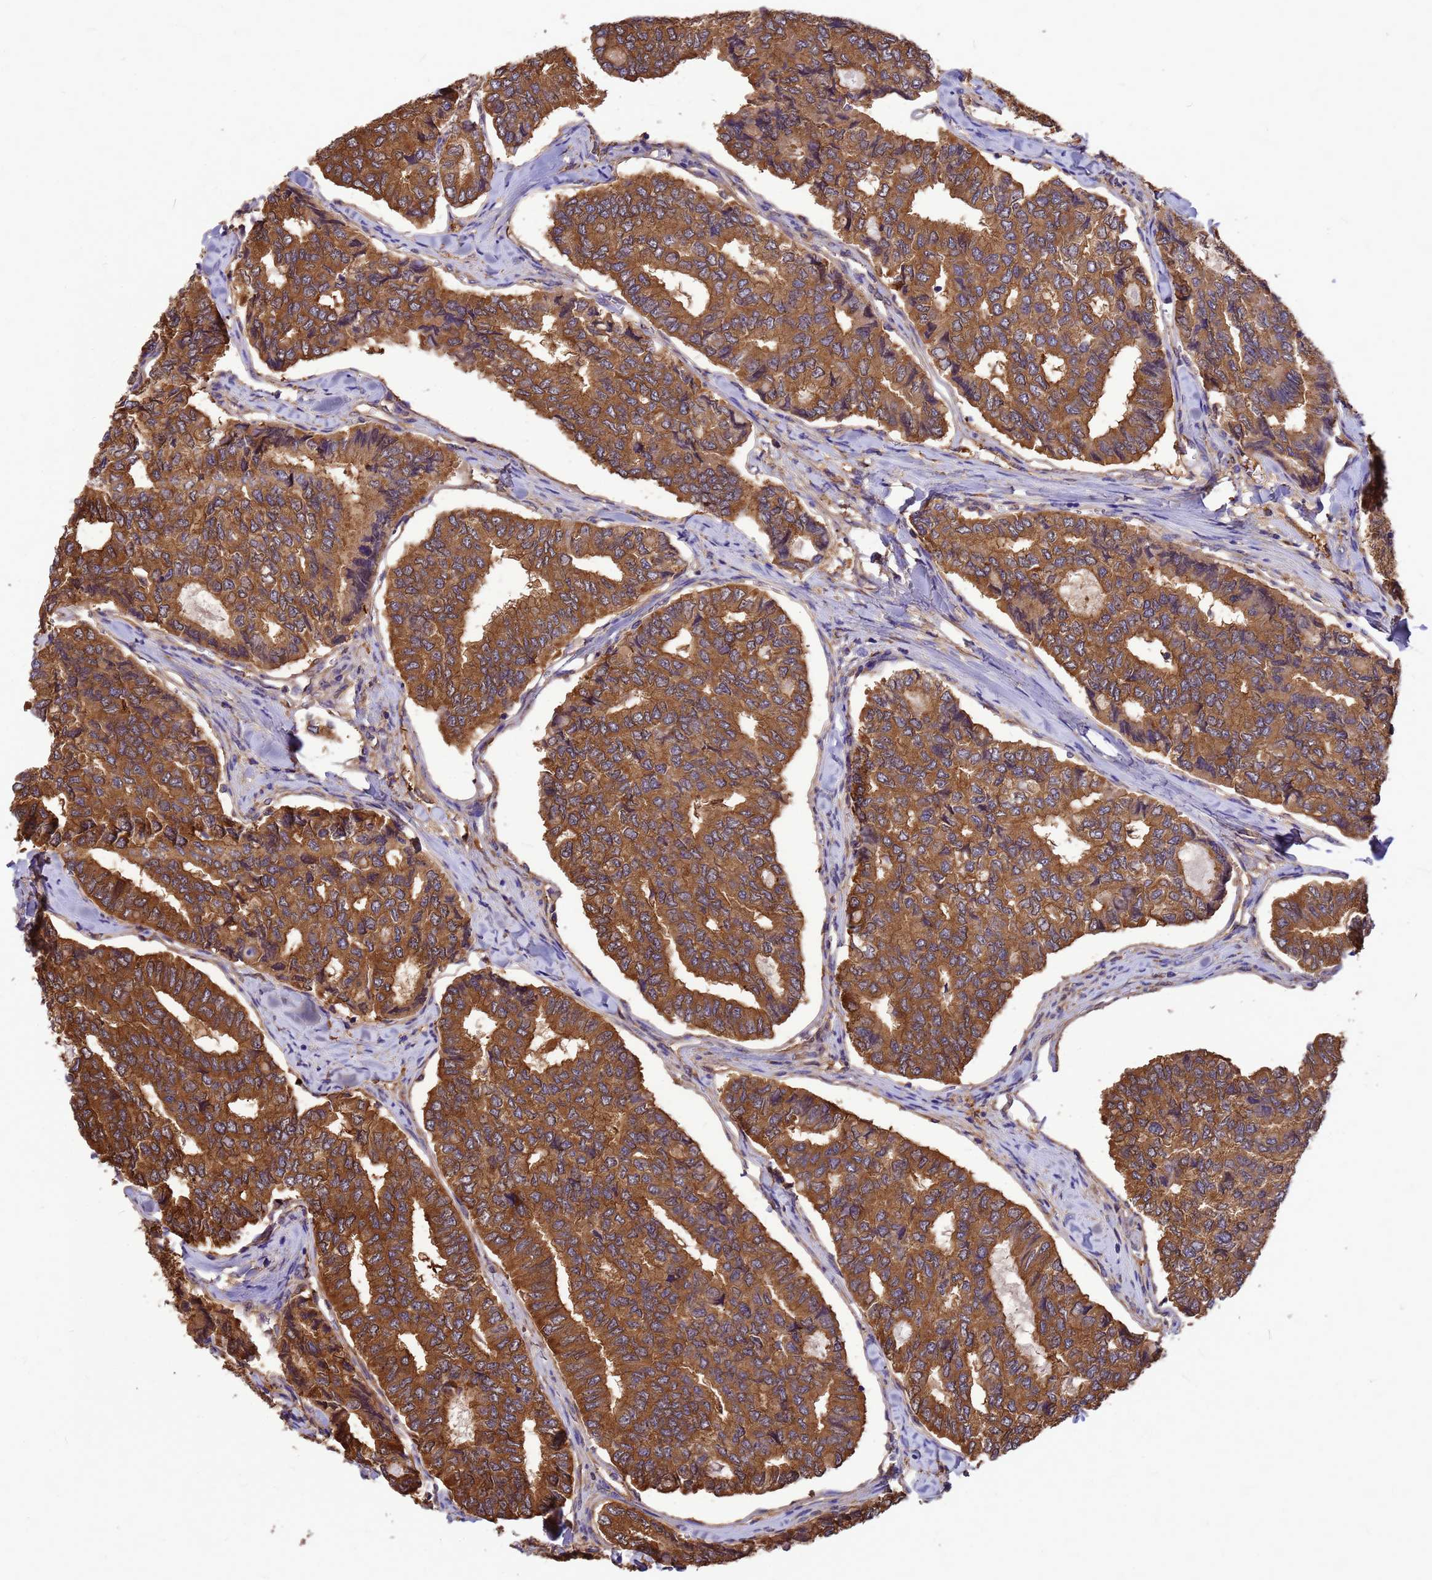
{"staining": {"intensity": "strong", "quantity": ">75%", "location": "cytoplasmic/membranous"}, "tissue": "thyroid cancer", "cell_type": "Tumor cells", "image_type": "cancer", "snomed": [{"axis": "morphology", "description": "Papillary adenocarcinoma, NOS"}, {"axis": "topography", "description": "Thyroid gland"}], "caption": "Protein analysis of thyroid papillary adenocarcinoma tissue demonstrates strong cytoplasmic/membranous expression in about >75% of tumor cells. (DAB (3,3'-diaminobenzidine) IHC, brown staining for protein, blue staining for nuclei).", "gene": "GID4", "patient": {"sex": "female", "age": 35}}